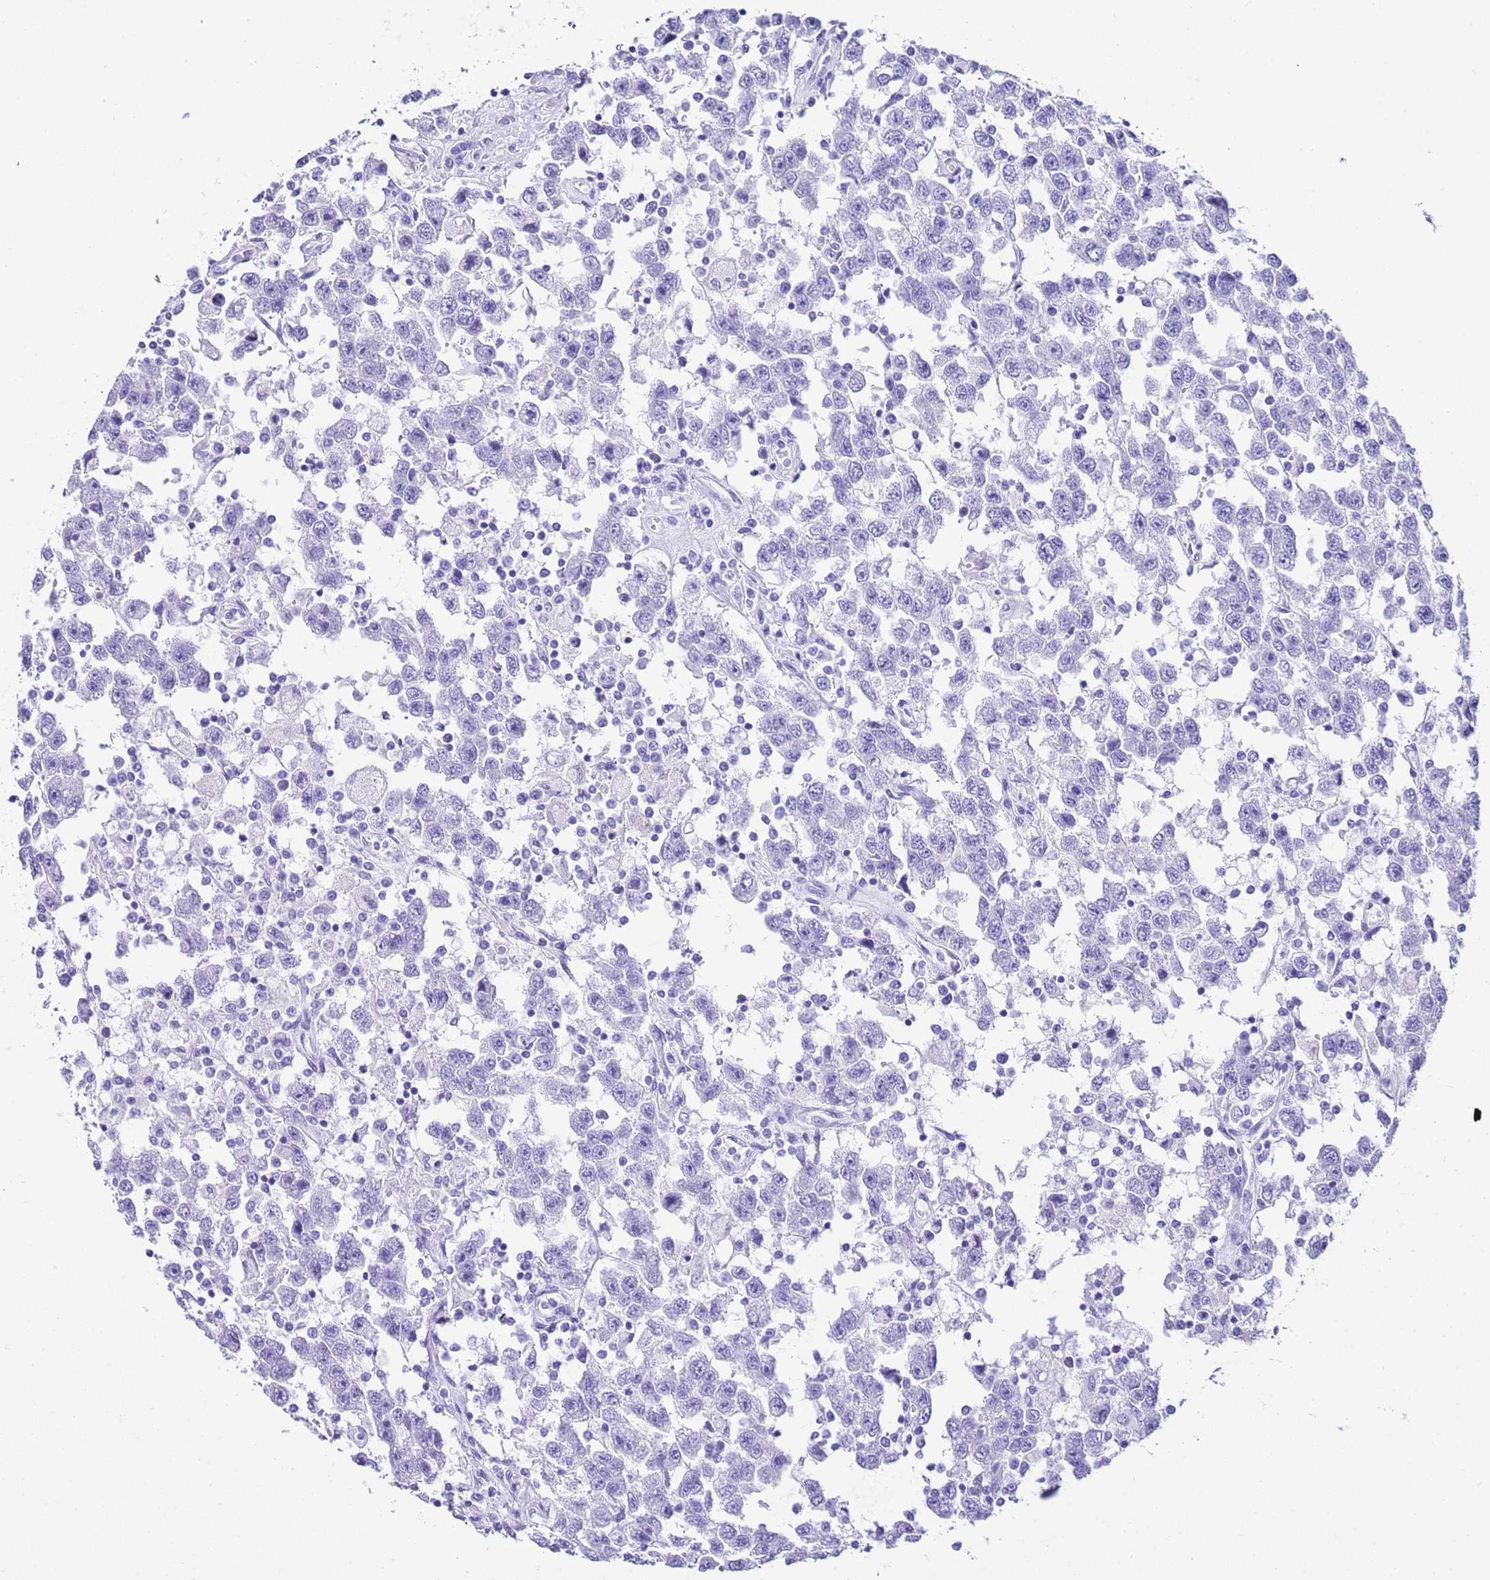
{"staining": {"intensity": "negative", "quantity": "none", "location": "none"}, "tissue": "testis cancer", "cell_type": "Tumor cells", "image_type": "cancer", "snomed": [{"axis": "morphology", "description": "Seminoma, NOS"}, {"axis": "topography", "description": "Testis"}], "caption": "Tumor cells show no significant staining in testis cancer (seminoma).", "gene": "KCNC1", "patient": {"sex": "male", "age": 41}}